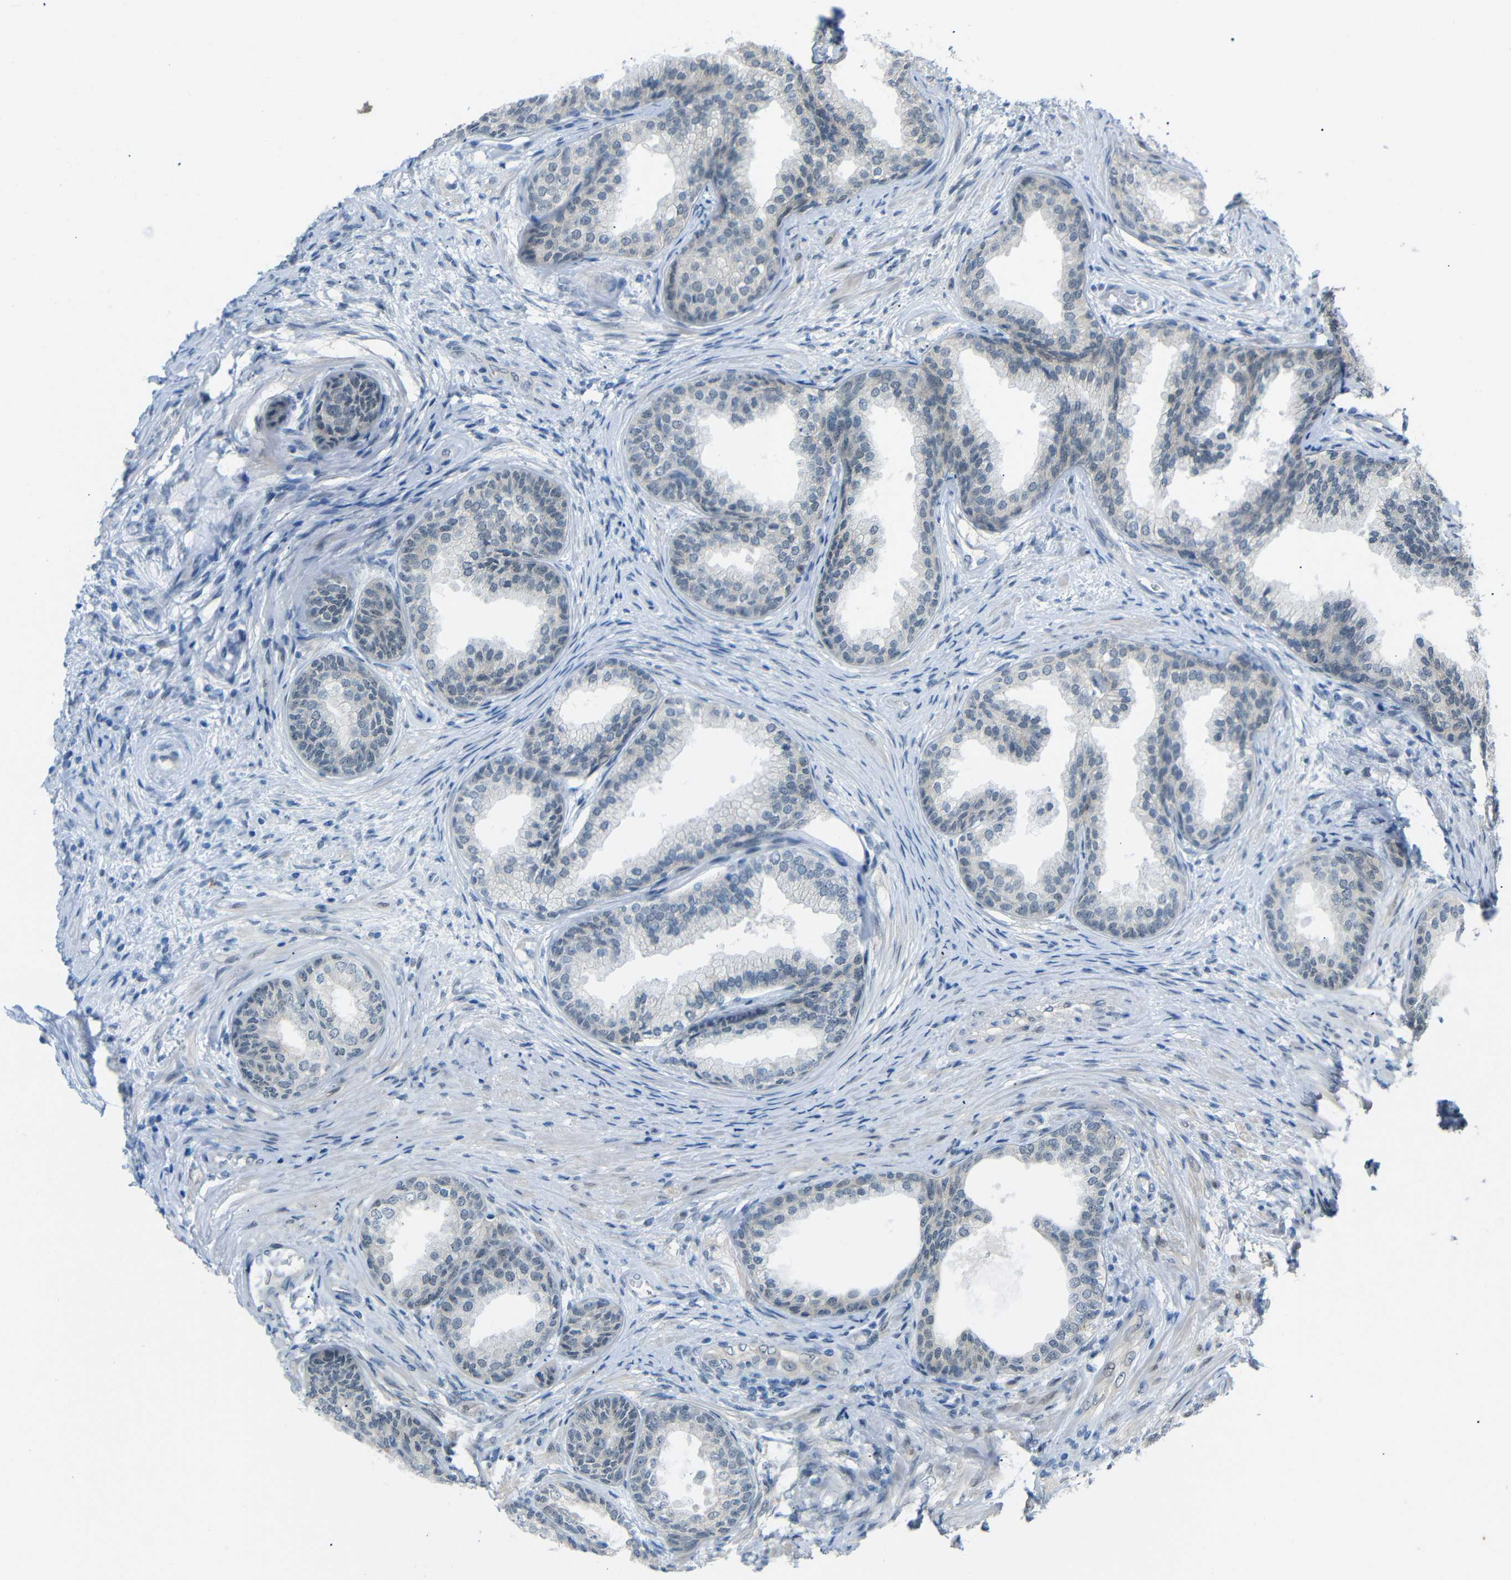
{"staining": {"intensity": "weak", "quantity": "<25%", "location": "cytoplasmic/membranous,nuclear"}, "tissue": "prostate", "cell_type": "Glandular cells", "image_type": "normal", "snomed": [{"axis": "morphology", "description": "Normal tissue, NOS"}, {"axis": "topography", "description": "Prostate"}], "caption": "The image shows no significant staining in glandular cells of prostate. (DAB immunohistochemistry (IHC) visualized using brightfield microscopy, high magnification).", "gene": "GPR158", "patient": {"sex": "male", "age": 76}}